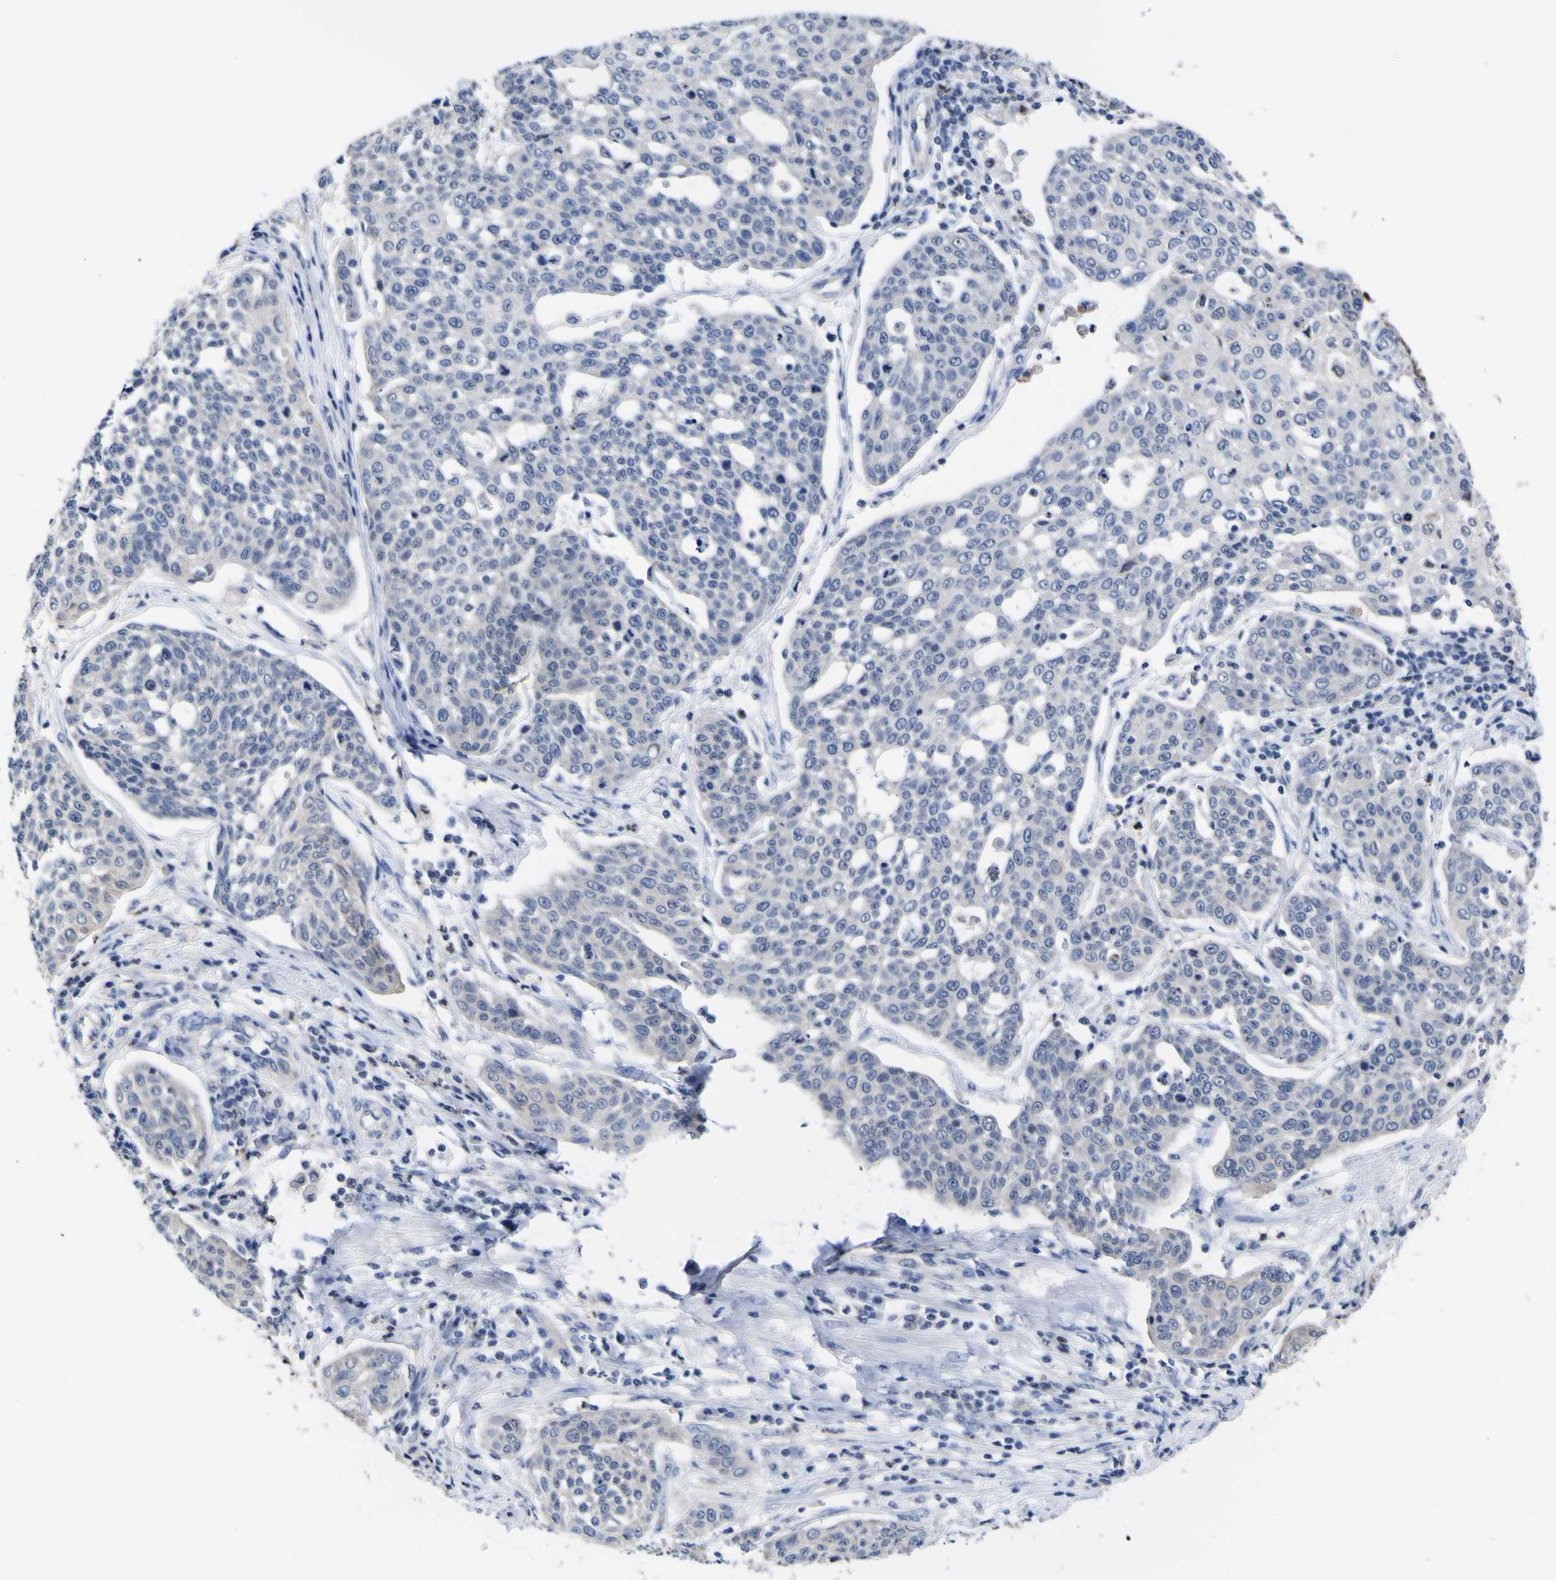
{"staining": {"intensity": "weak", "quantity": "25%-75%", "location": "cytoplasmic/membranous"}, "tissue": "cervical cancer", "cell_type": "Tumor cells", "image_type": "cancer", "snomed": [{"axis": "morphology", "description": "Squamous cell carcinoma, NOS"}, {"axis": "topography", "description": "Cervix"}], "caption": "IHC micrograph of neoplastic tissue: cervical cancer (squamous cell carcinoma) stained using IHC reveals low levels of weak protein expression localized specifically in the cytoplasmic/membranous of tumor cells, appearing as a cytoplasmic/membranous brown color.", "gene": "CASP6", "patient": {"sex": "female", "age": 34}}